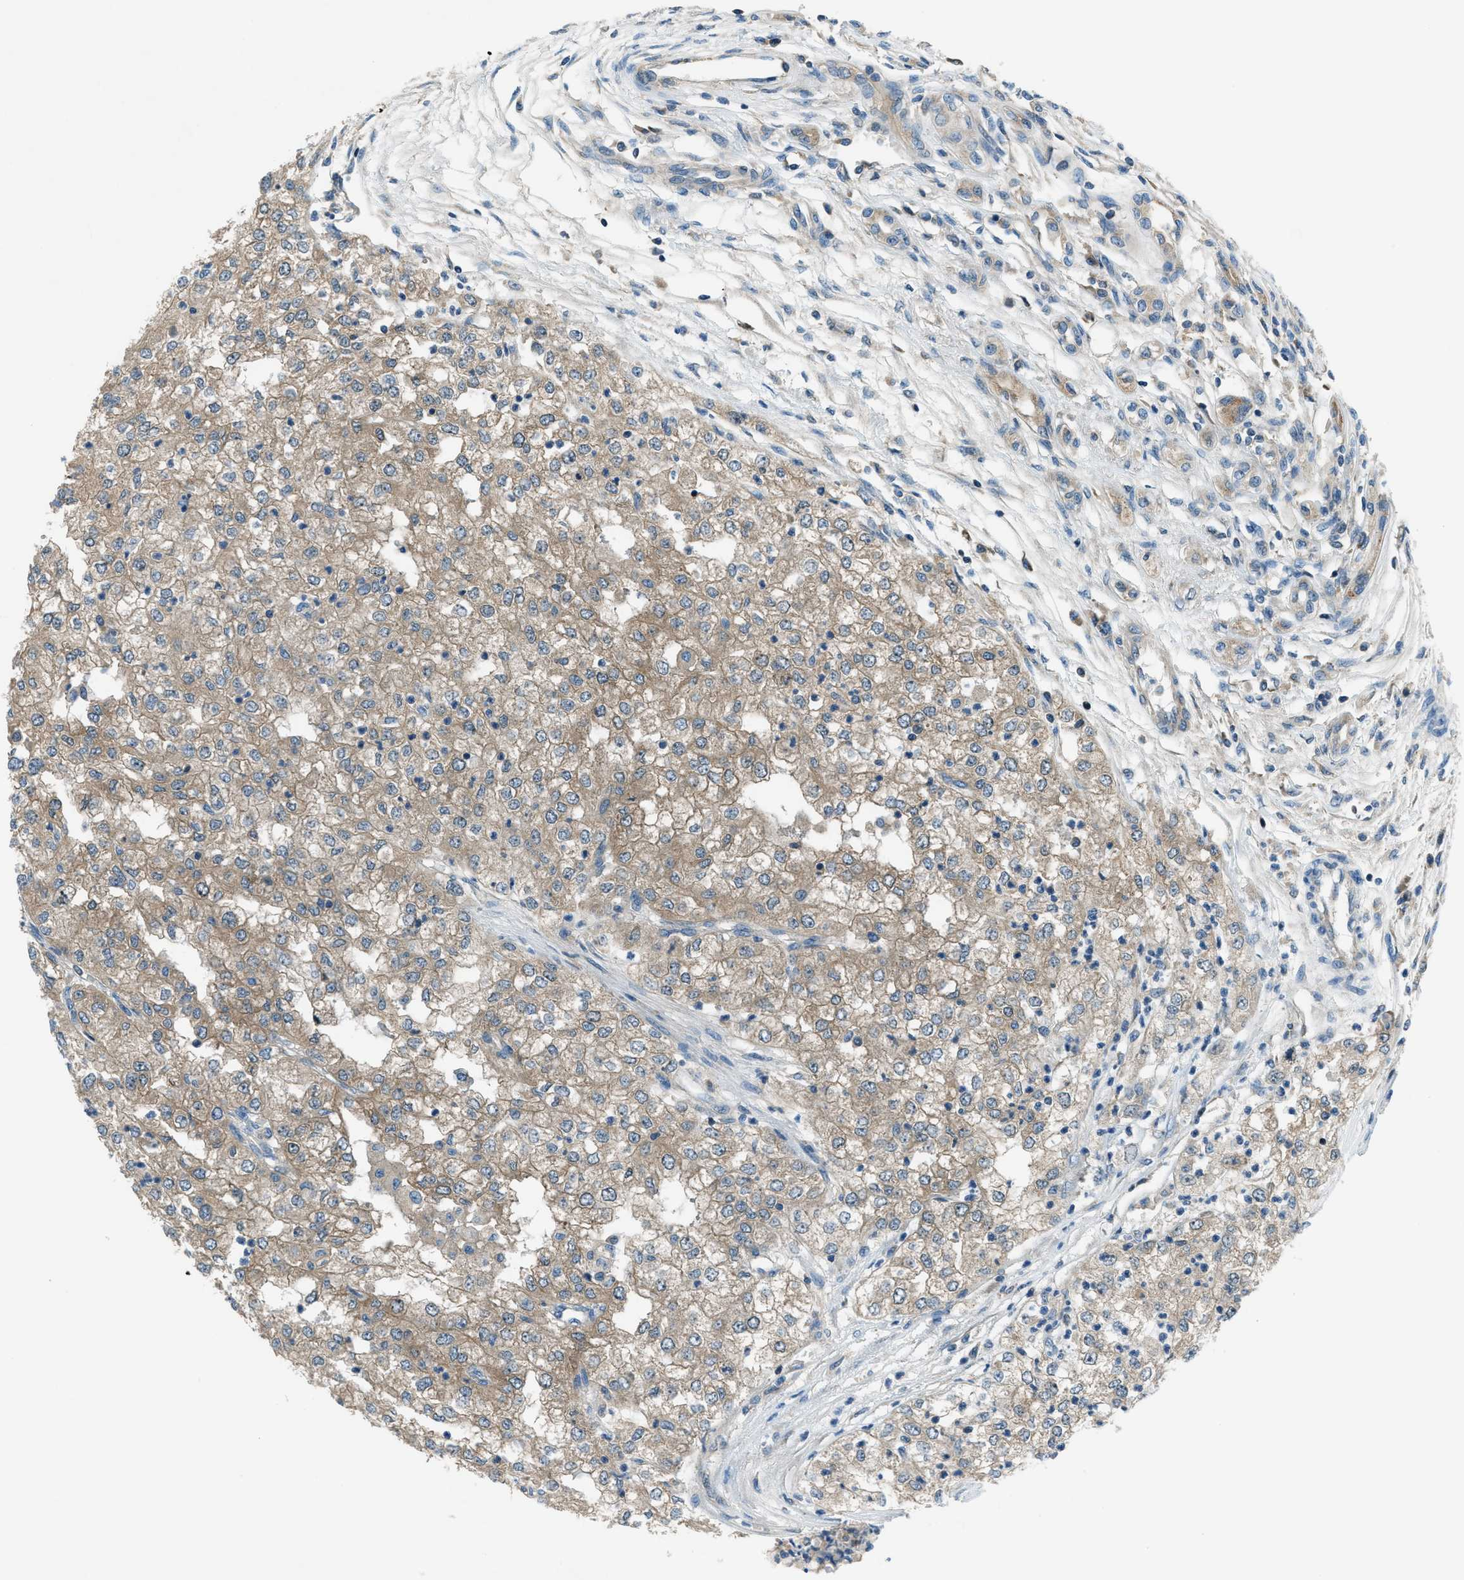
{"staining": {"intensity": "weak", "quantity": ">75%", "location": "cytoplasmic/membranous"}, "tissue": "renal cancer", "cell_type": "Tumor cells", "image_type": "cancer", "snomed": [{"axis": "morphology", "description": "Adenocarcinoma, NOS"}, {"axis": "topography", "description": "Kidney"}], "caption": "A high-resolution micrograph shows immunohistochemistry (IHC) staining of renal cancer (adenocarcinoma), which reveals weak cytoplasmic/membranous staining in approximately >75% of tumor cells.", "gene": "ARFGAP2", "patient": {"sex": "female", "age": 54}}